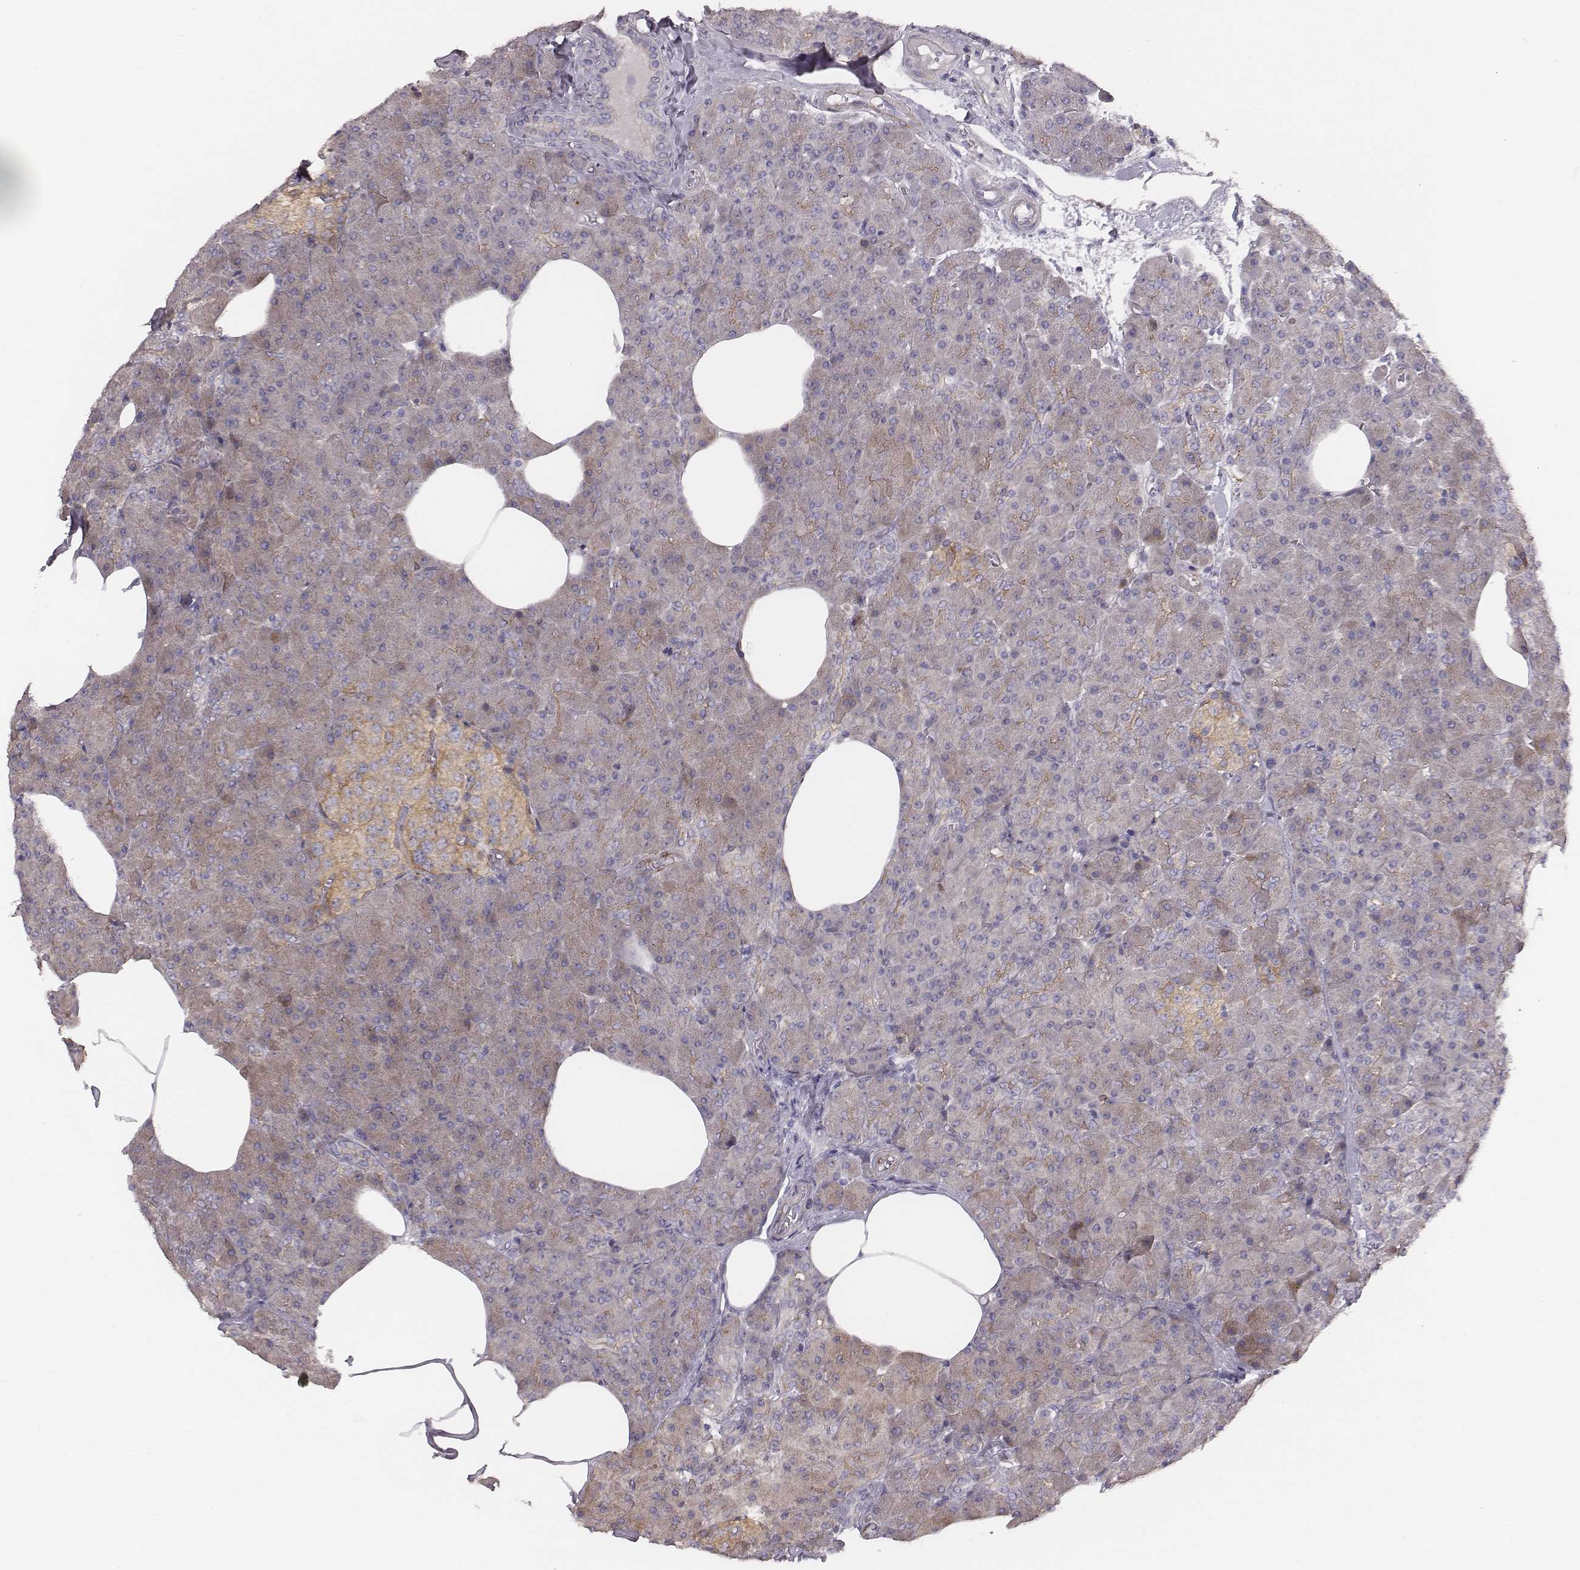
{"staining": {"intensity": "moderate", "quantity": ">75%", "location": "cytoplasmic/membranous"}, "tissue": "pancreas", "cell_type": "Exocrine glandular cells", "image_type": "normal", "snomed": [{"axis": "morphology", "description": "Normal tissue, NOS"}, {"axis": "topography", "description": "Pancreas"}], "caption": "Immunohistochemistry of benign pancreas reveals medium levels of moderate cytoplasmic/membranous expression in about >75% of exocrine glandular cells.", "gene": "PRKCZ", "patient": {"sex": "female", "age": 45}}